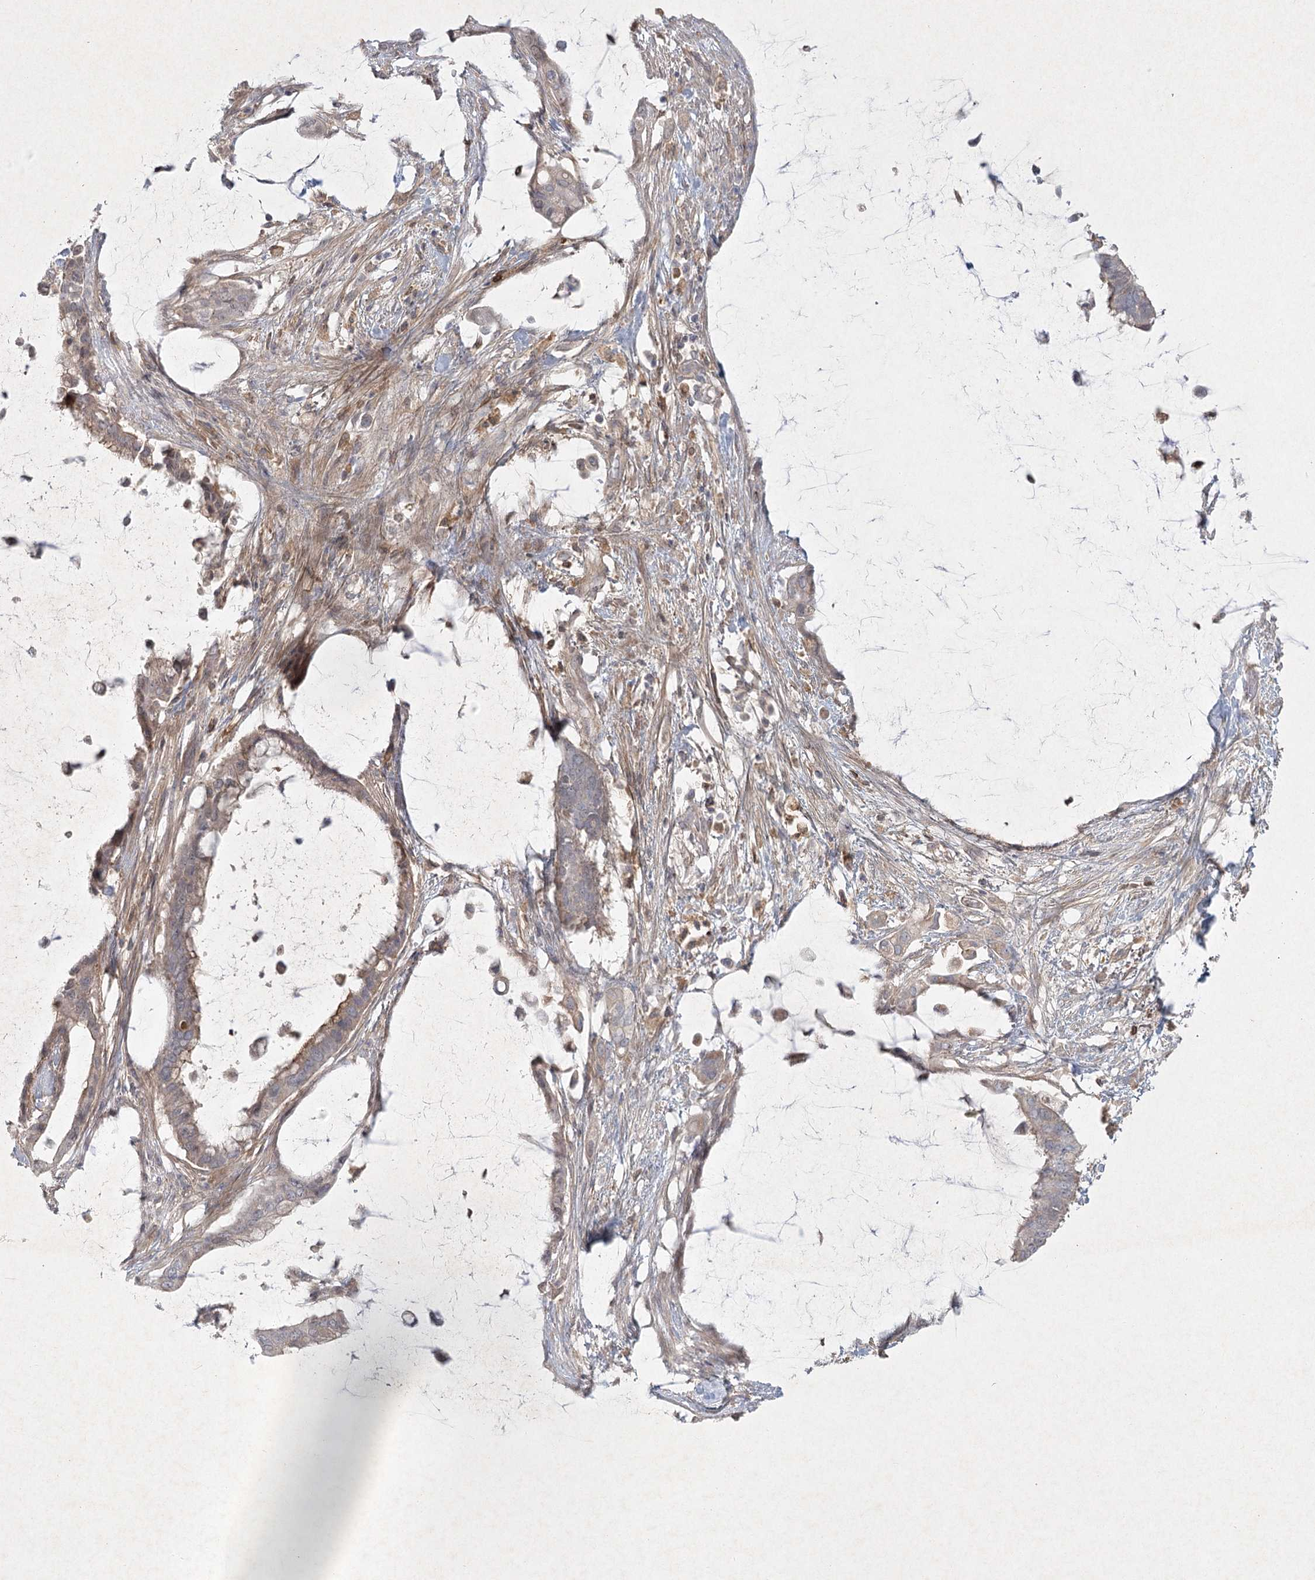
{"staining": {"intensity": "weak", "quantity": "<25%", "location": "cytoplasmic/membranous"}, "tissue": "pancreatic cancer", "cell_type": "Tumor cells", "image_type": "cancer", "snomed": [{"axis": "morphology", "description": "Adenocarcinoma, NOS"}, {"axis": "topography", "description": "Pancreas"}], "caption": "This is an IHC micrograph of adenocarcinoma (pancreatic). There is no staining in tumor cells.", "gene": "LRP2BP", "patient": {"sex": "male", "age": 41}}